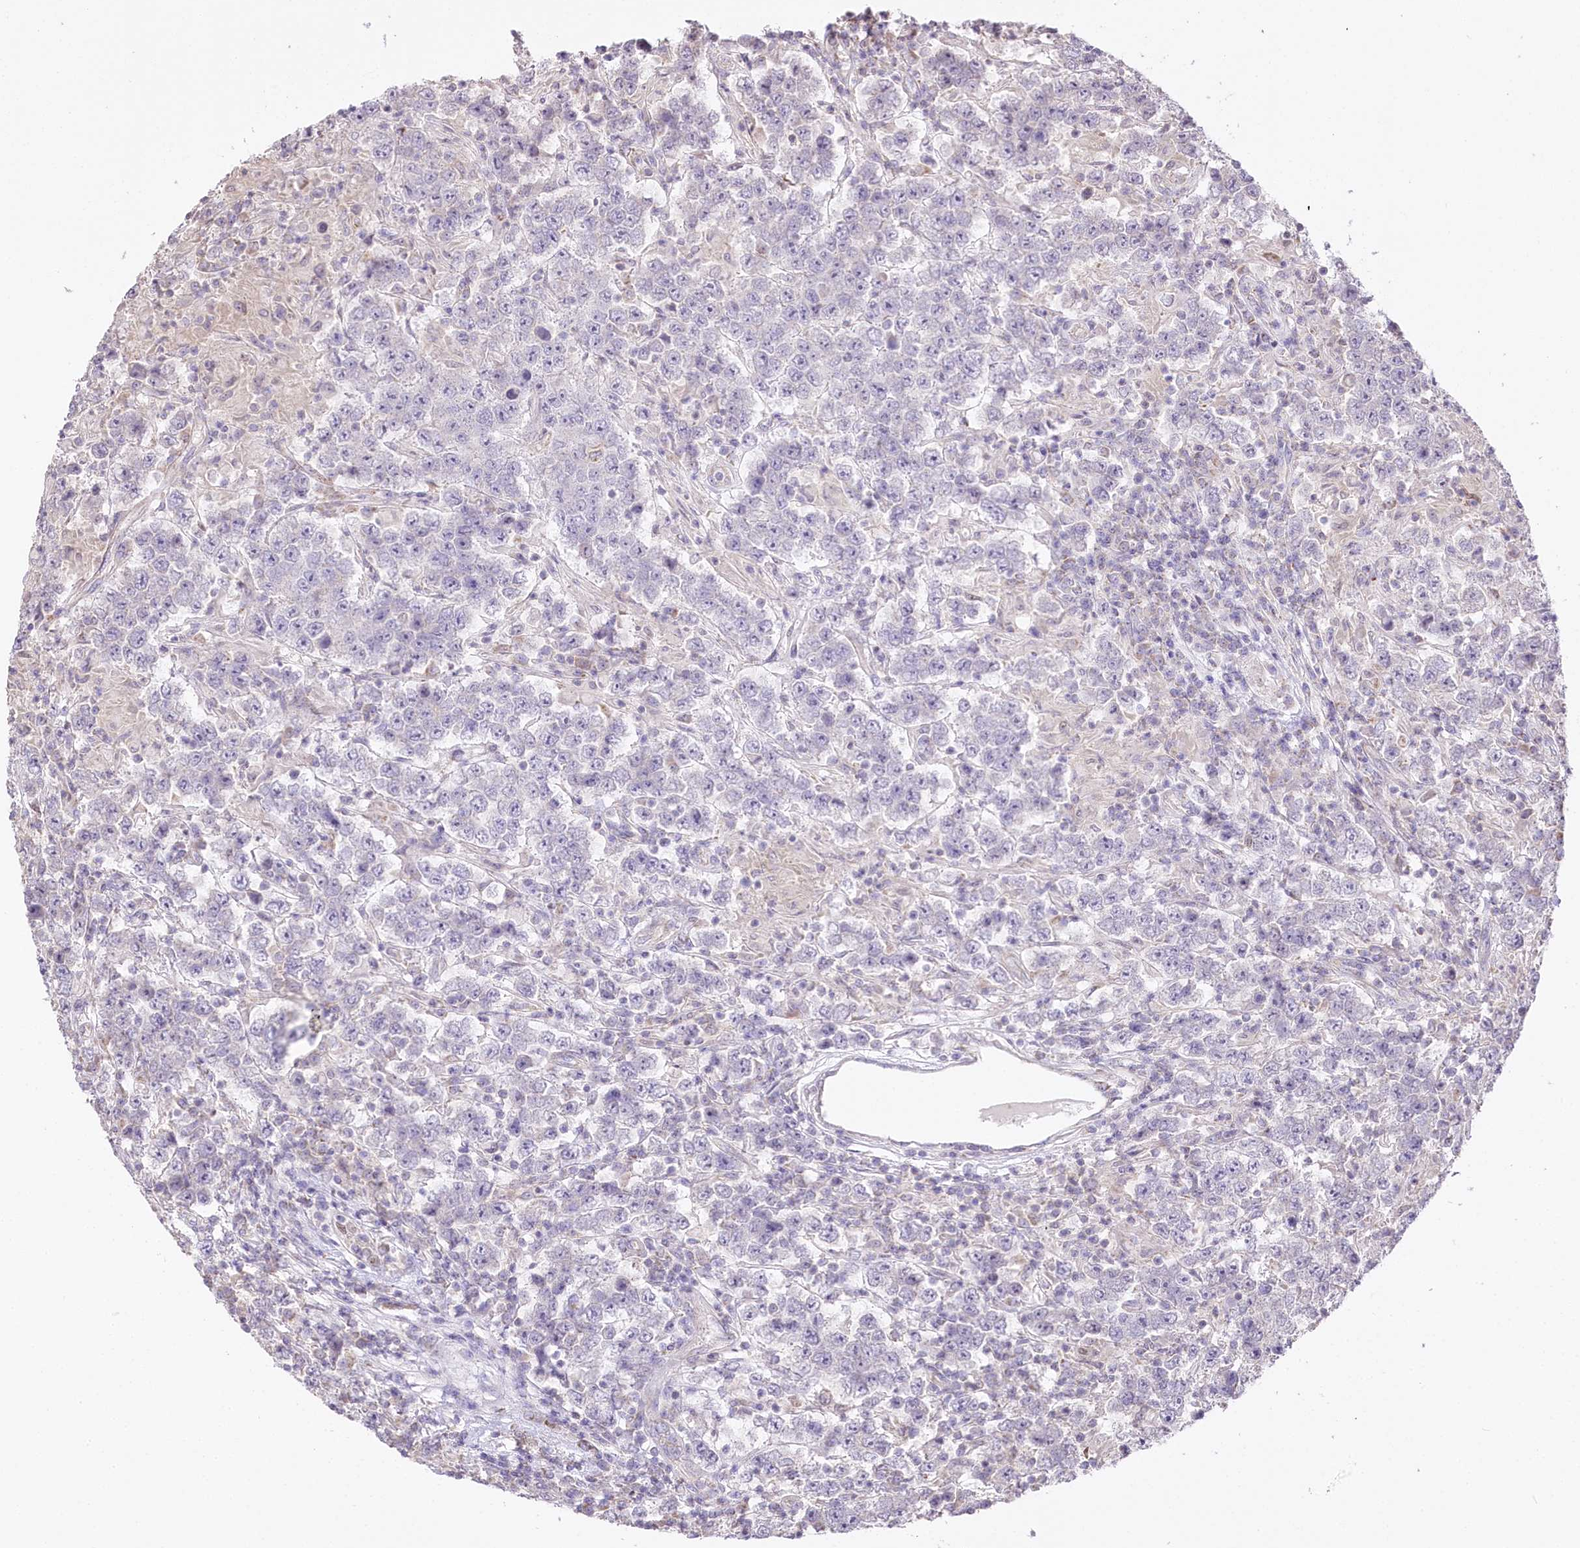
{"staining": {"intensity": "negative", "quantity": "none", "location": "none"}, "tissue": "testis cancer", "cell_type": "Tumor cells", "image_type": "cancer", "snomed": [{"axis": "morphology", "description": "Normal tissue, NOS"}, {"axis": "morphology", "description": "Urothelial carcinoma, High grade"}, {"axis": "morphology", "description": "Seminoma, NOS"}, {"axis": "morphology", "description": "Carcinoma, Embryonal, NOS"}, {"axis": "topography", "description": "Urinary bladder"}, {"axis": "topography", "description": "Testis"}], "caption": "A photomicrograph of human testis cancer (urothelial carcinoma (high-grade)) is negative for staining in tumor cells.", "gene": "ZNF226", "patient": {"sex": "male", "age": 41}}